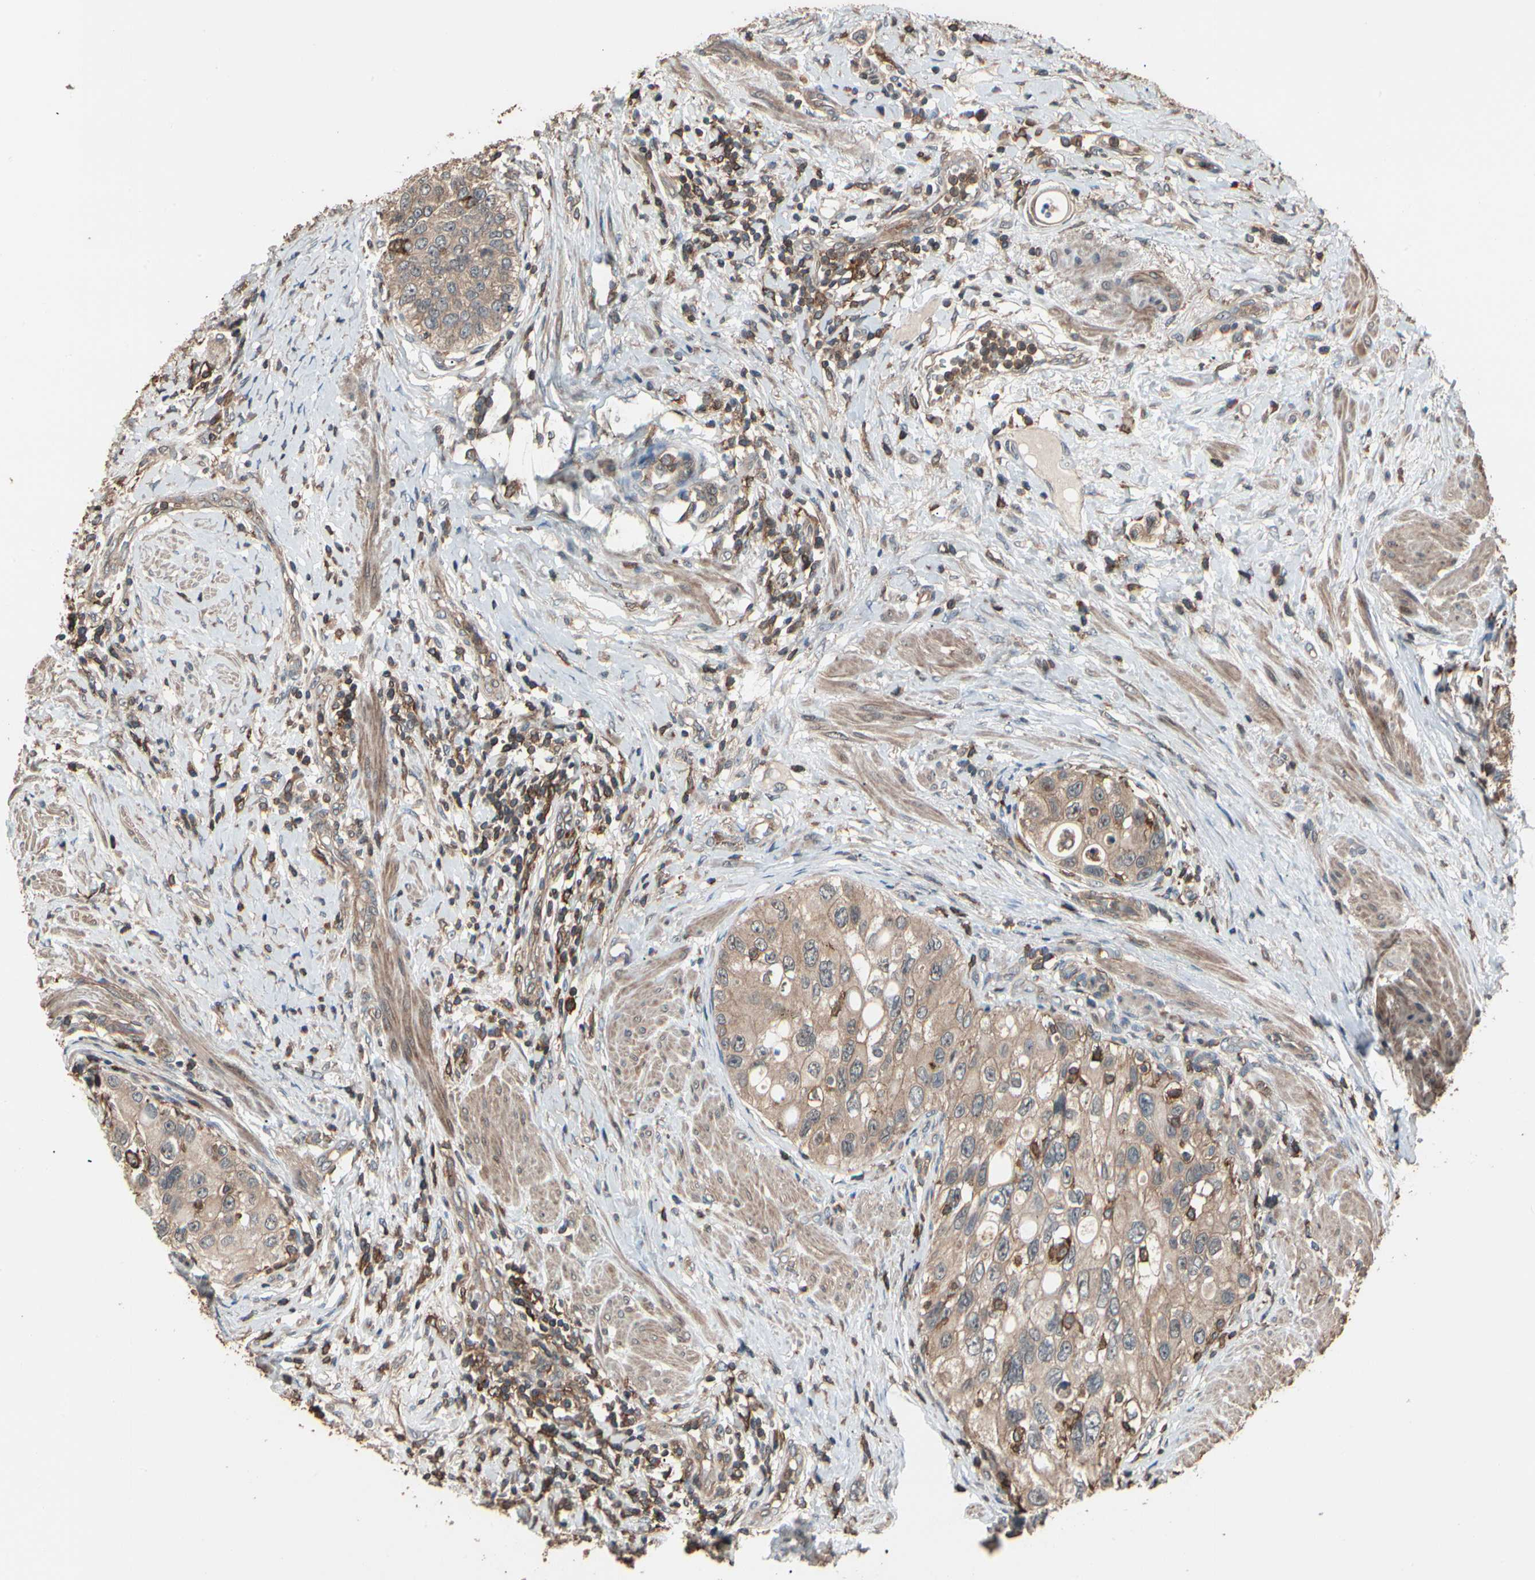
{"staining": {"intensity": "weak", "quantity": ">75%", "location": "cytoplasmic/membranous"}, "tissue": "urothelial cancer", "cell_type": "Tumor cells", "image_type": "cancer", "snomed": [{"axis": "morphology", "description": "Urothelial carcinoma, High grade"}, {"axis": "topography", "description": "Urinary bladder"}], "caption": "Immunohistochemistry (IHC) of urothelial carcinoma (high-grade) demonstrates low levels of weak cytoplasmic/membranous staining in approximately >75% of tumor cells. (DAB IHC with brightfield microscopy, high magnification).", "gene": "MAPK13", "patient": {"sex": "female", "age": 56}}